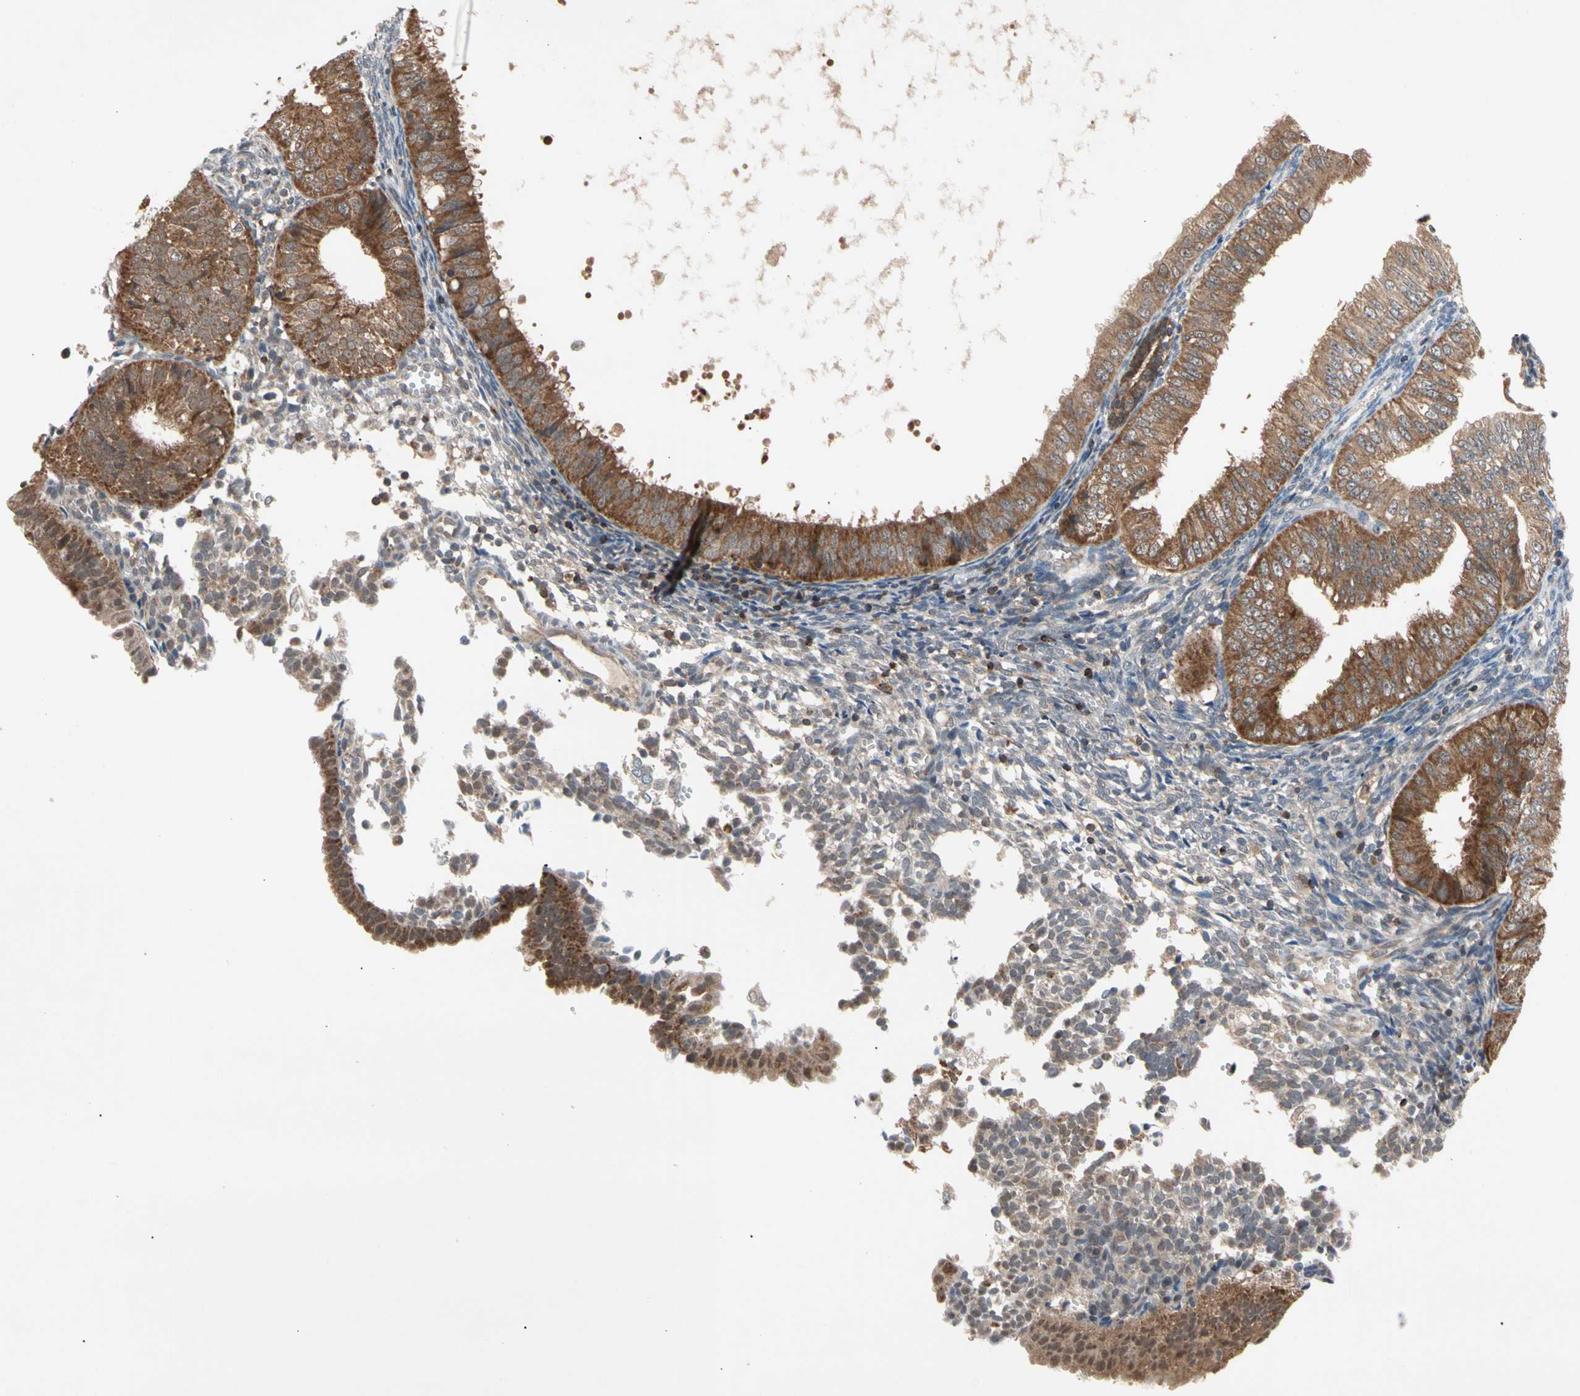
{"staining": {"intensity": "strong", "quantity": ">75%", "location": "cytoplasmic/membranous"}, "tissue": "endometrial cancer", "cell_type": "Tumor cells", "image_type": "cancer", "snomed": [{"axis": "morphology", "description": "Normal tissue, NOS"}, {"axis": "morphology", "description": "Adenocarcinoma, NOS"}, {"axis": "topography", "description": "Endometrium"}], "caption": "IHC micrograph of human endometrial cancer stained for a protein (brown), which shows high levels of strong cytoplasmic/membranous expression in about >75% of tumor cells.", "gene": "MTHFS", "patient": {"sex": "female", "age": 53}}